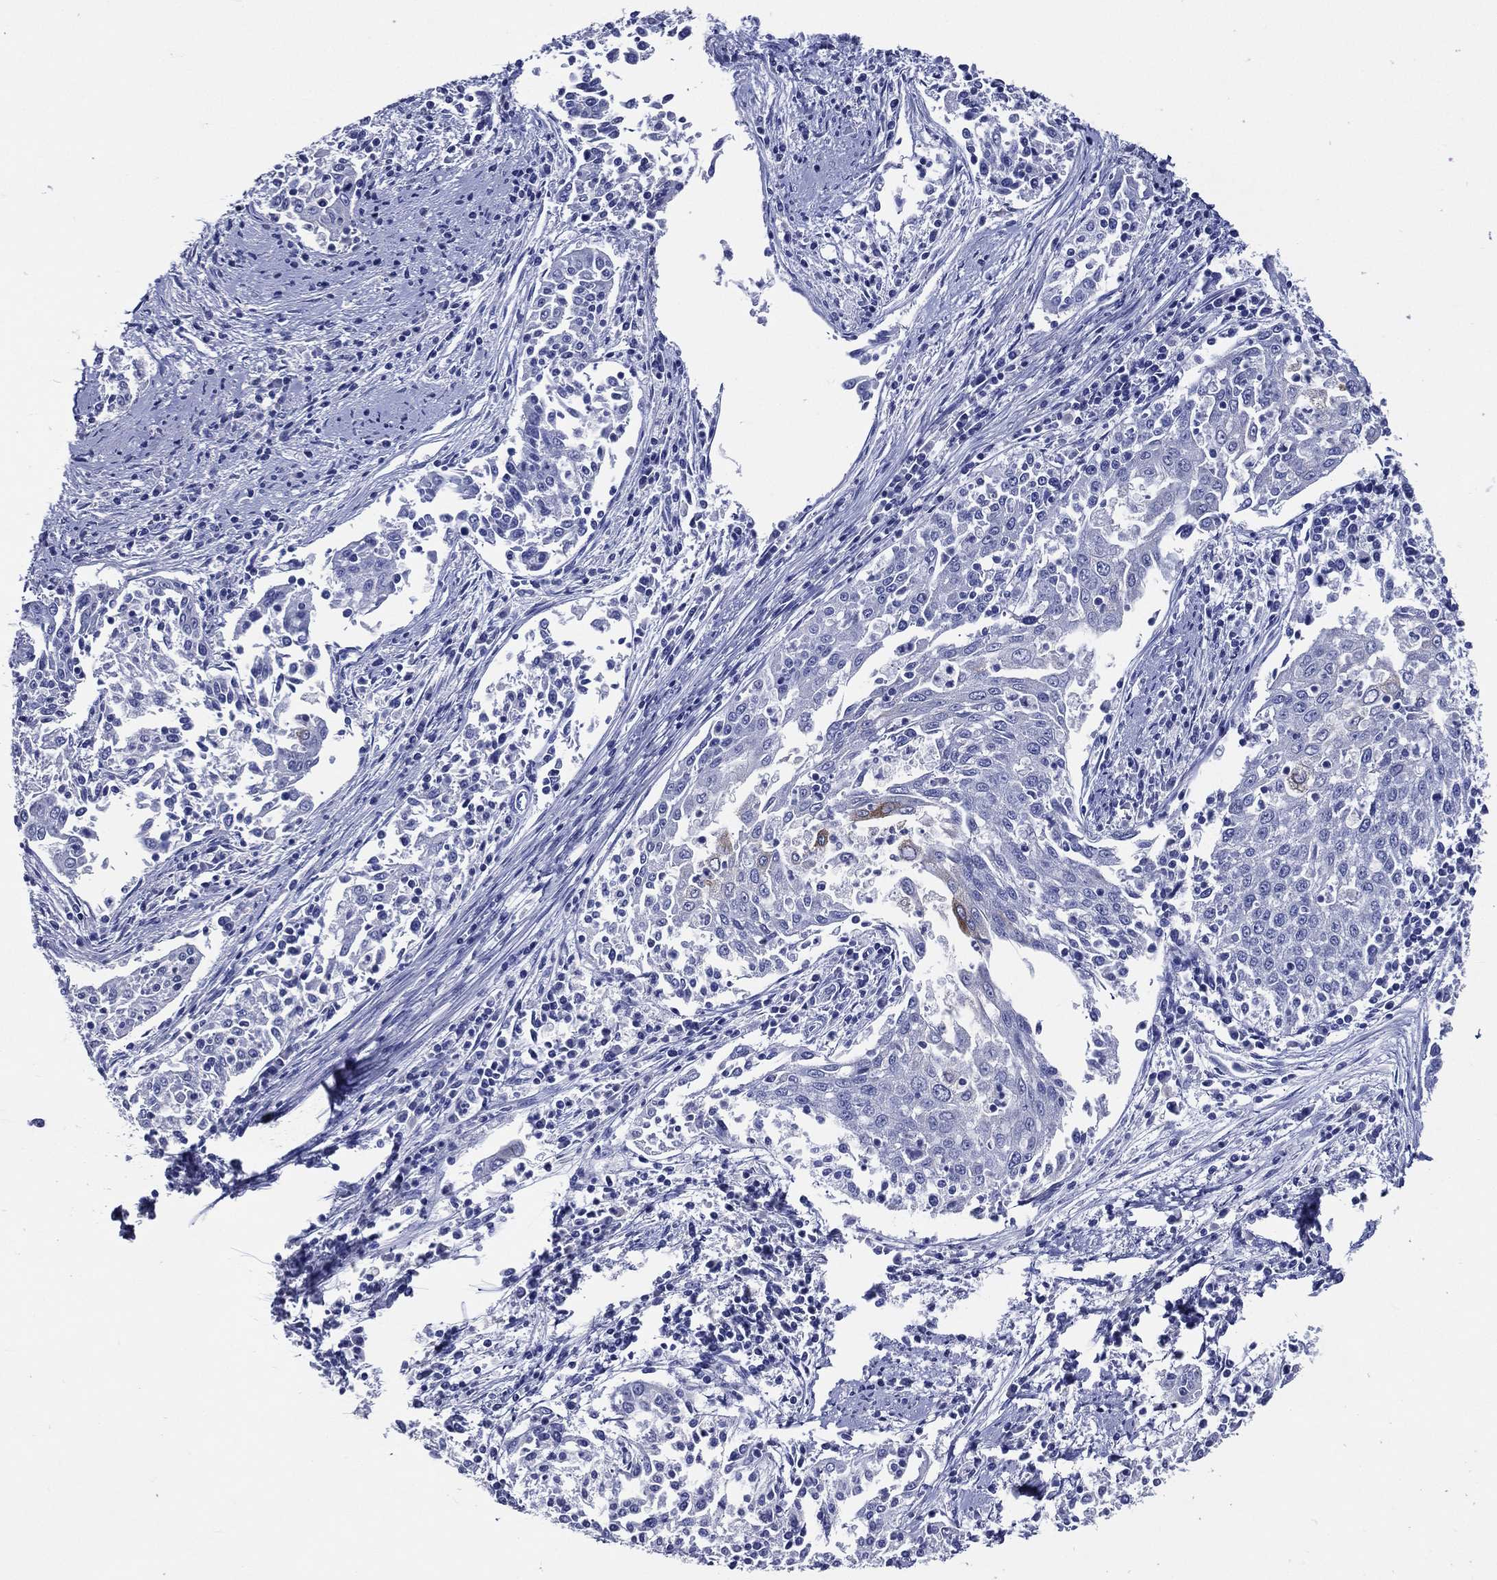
{"staining": {"intensity": "negative", "quantity": "none", "location": "none"}, "tissue": "cervical cancer", "cell_type": "Tumor cells", "image_type": "cancer", "snomed": [{"axis": "morphology", "description": "Squamous cell carcinoma, NOS"}, {"axis": "topography", "description": "Cervix"}], "caption": "There is no significant expression in tumor cells of cervical cancer.", "gene": "ACE2", "patient": {"sex": "female", "age": 41}}